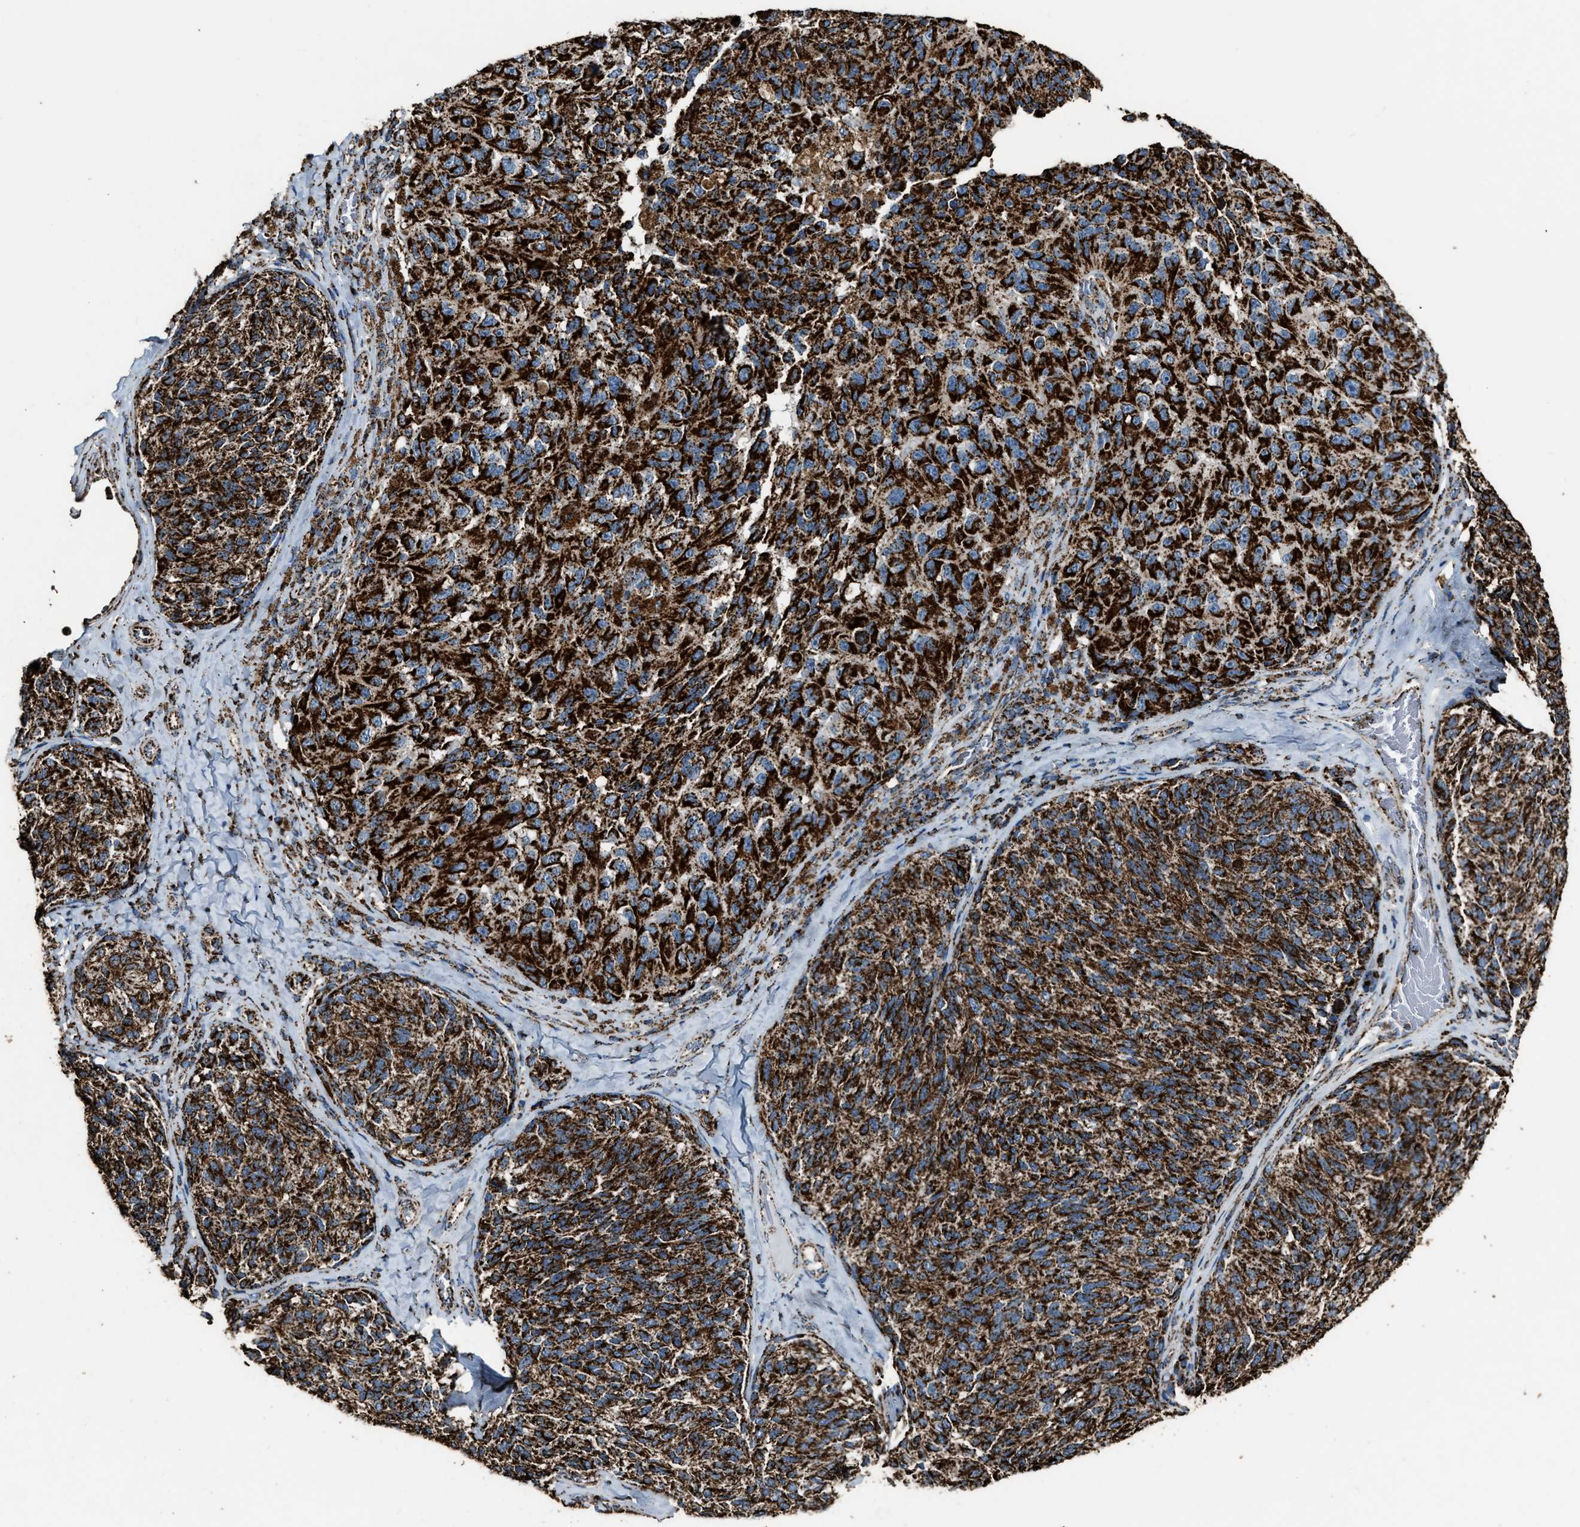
{"staining": {"intensity": "strong", "quantity": ">75%", "location": "cytoplasmic/membranous"}, "tissue": "melanoma", "cell_type": "Tumor cells", "image_type": "cancer", "snomed": [{"axis": "morphology", "description": "Malignant melanoma, NOS"}, {"axis": "topography", "description": "Skin"}], "caption": "A high-resolution photomicrograph shows IHC staining of malignant melanoma, which exhibits strong cytoplasmic/membranous staining in approximately >75% of tumor cells.", "gene": "MDH2", "patient": {"sex": "female", "age": 73}}